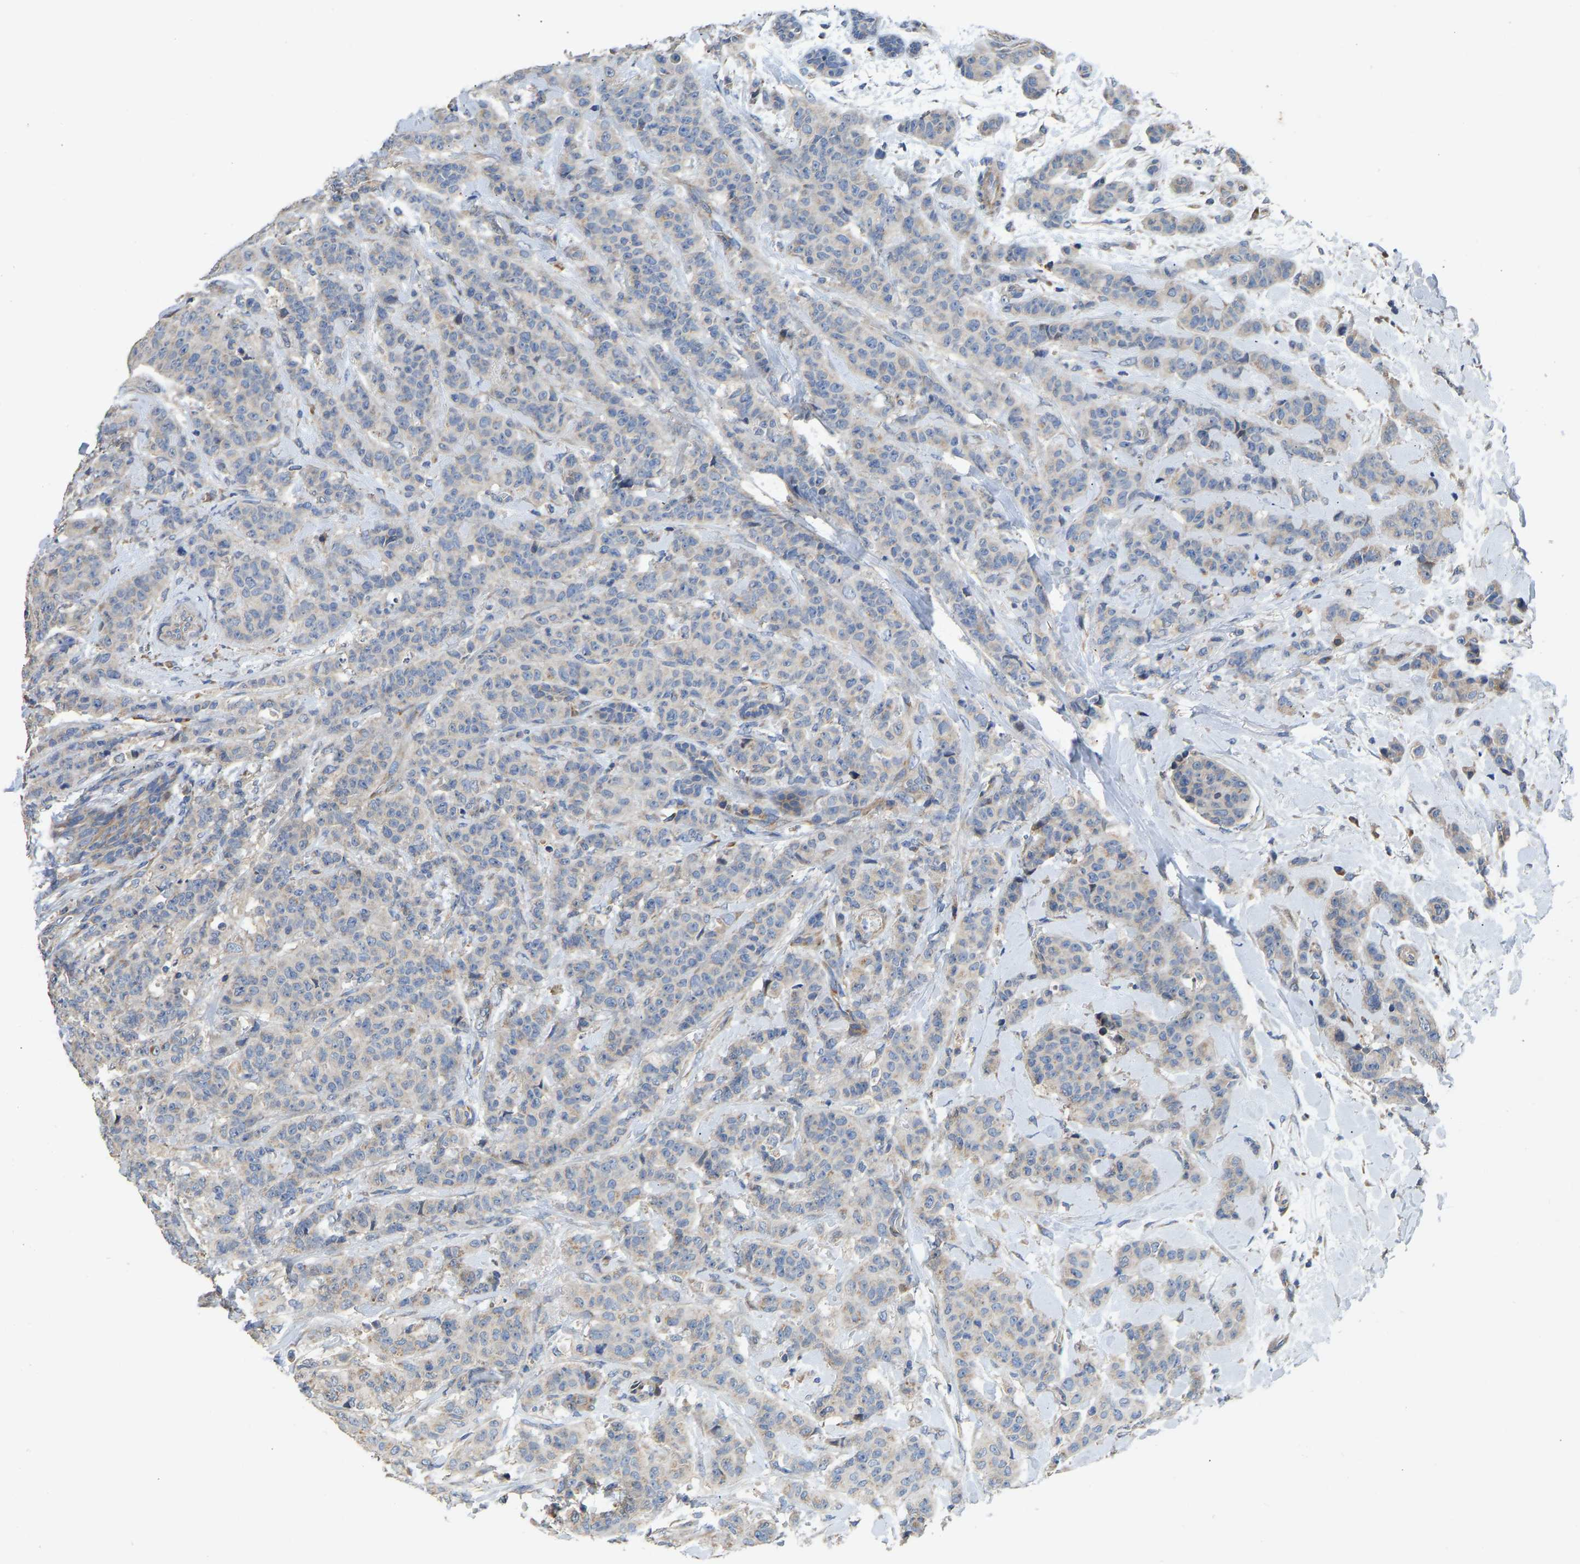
{"staining": {"intensity": "weak", "quantity": "<25%", "location": "cytoplasmic/membranous"}, "tissue": "breast cancer", "cell_type": "Tumor cells", "image_type": "cancer", "snomed": [{"axis": "morphology", "description": "Normal tissue, NOS"}, {"axis": "morphology", "description": "Duct carcinoma"}, {"axis": "topography", "description": "Breast"}], "caption": "Immunohistochemistry (IHC) histopathology image of intraductal carcinoma (breast) stained for a protein (brown), which displays no positivity in tumor cells.", "gene": "TMEM150A", "patient": {"sex": "female", "age": 40}}